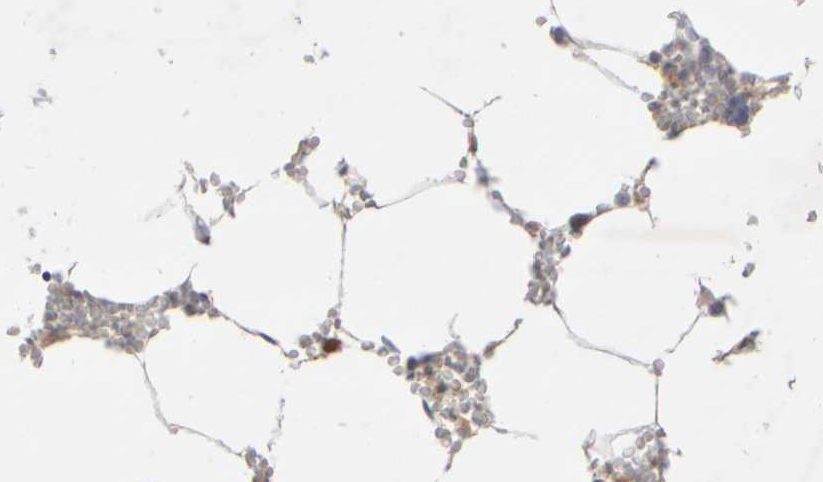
{"staining": {"intensity": "moderate", "quantity": "<25%", "location": "cytoplasmic/membranous"}, "tissue": "bone marrow", "cell_type": "Hematopoietic cells", "image_type": "normal", "snomed": [{"axis": "morphology", "description": "Normal tissue, NOS"}, {"axis": "topography", "description": "Bone marrow"}], "caption": "Hematopoietic cells demonstrate low levels of moderate cytoplasmic/membranous expression in approximately <25% of cells in benign human bone marrow.", "gene": "CHADL", "patient": {"sex": "male", "age": 70}}